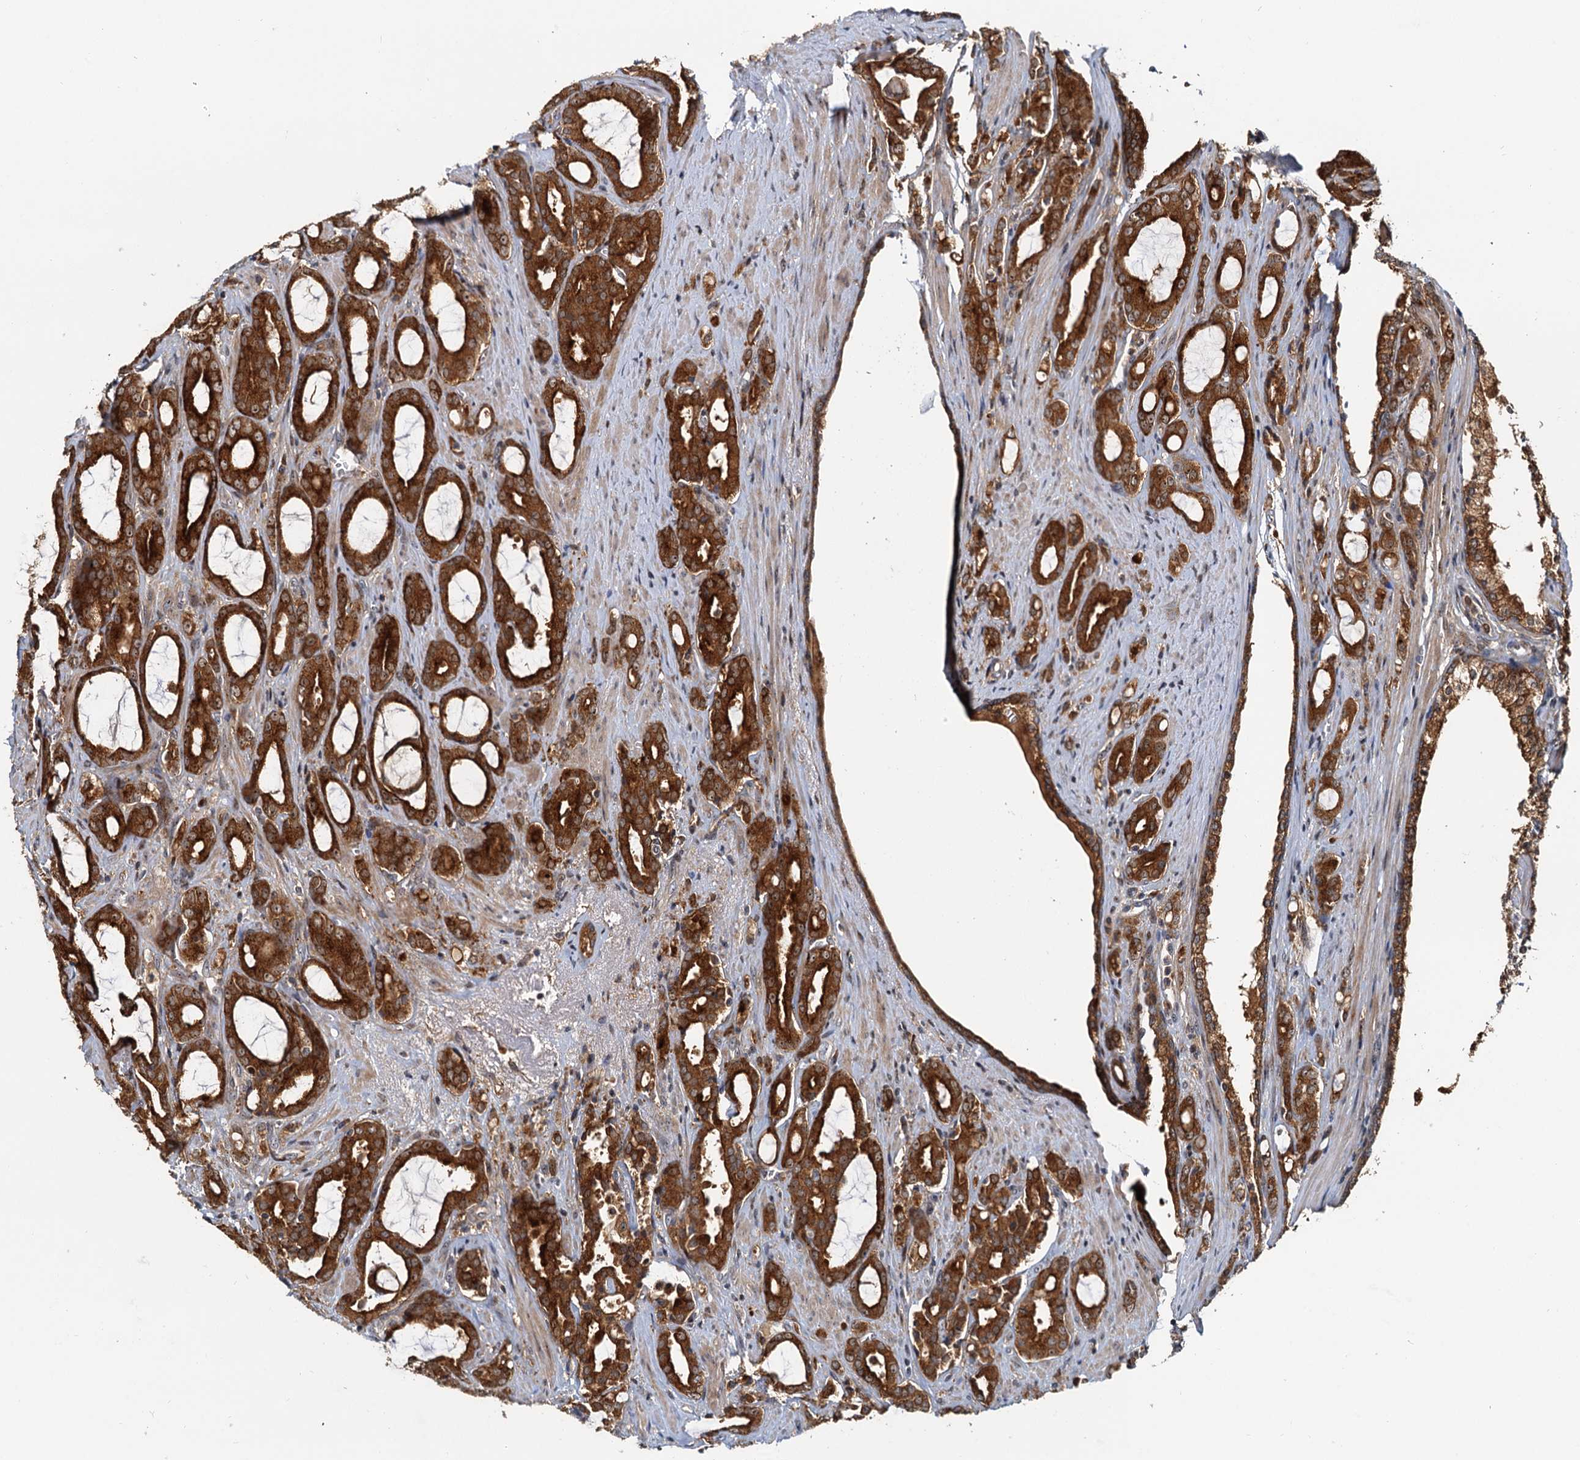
{"staining": {"intensity": "strong", "quantity": ">75%", "location": "cytoplasmic/membranous,nuclear"}, "tissue": "prostate cancer", "cell_type": "Tumor cells", "image_type": "cancer", "snomed": [{"axis": "morphology", "description": "Adenocarcinoma, High grade"}, {"axis": "topography", "description": "Prostate"}], "caption": "Strong cytoplasmic/membranous and nuclear protein positivity is identified in approximately >75% of tumor cells in prostate cancer.", "gene": "TOLLIP", "patient": {"sex": "male", "age": 72}}